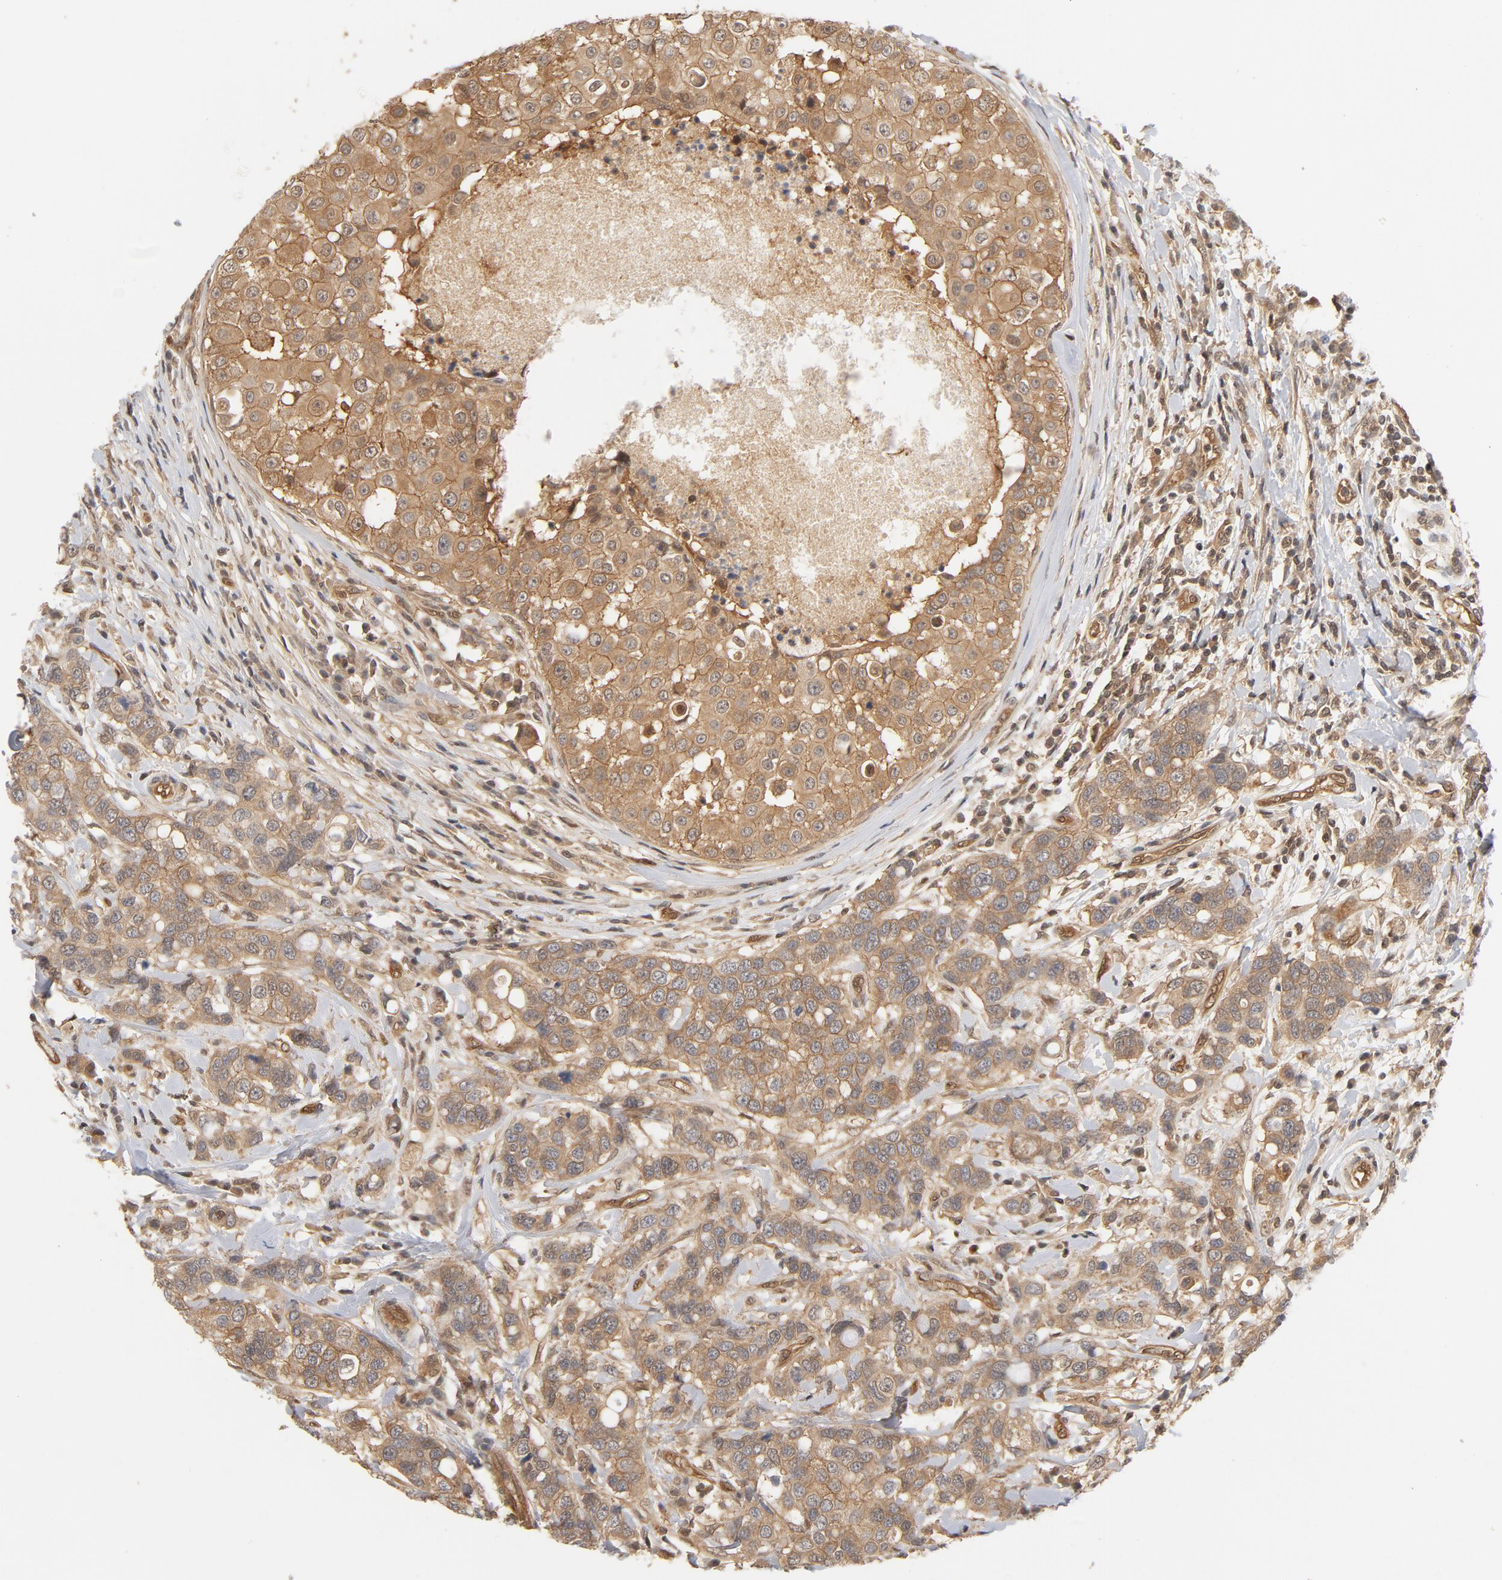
{"staining": {"intensity": "moderate", "quantity": ">75%", "location": "cytoplasmic/membranous"}, "tissue": "breast cancer", "cell_type": "Tumor cells", "image_type": "cancer", "snomed": [{"axis": "morphology", "description": "Duct carcinoma"}, {"axis": "topography", "description": "Breast"}], "caption": "This photomicrograph exhibits IHC staining of human breast cancer, with medium moderate cytoplasmic/membranous positivity in approximately >75% of tumor cells.", "gene": "CDC37", "patient": {"sex": "female", "age": 27}}